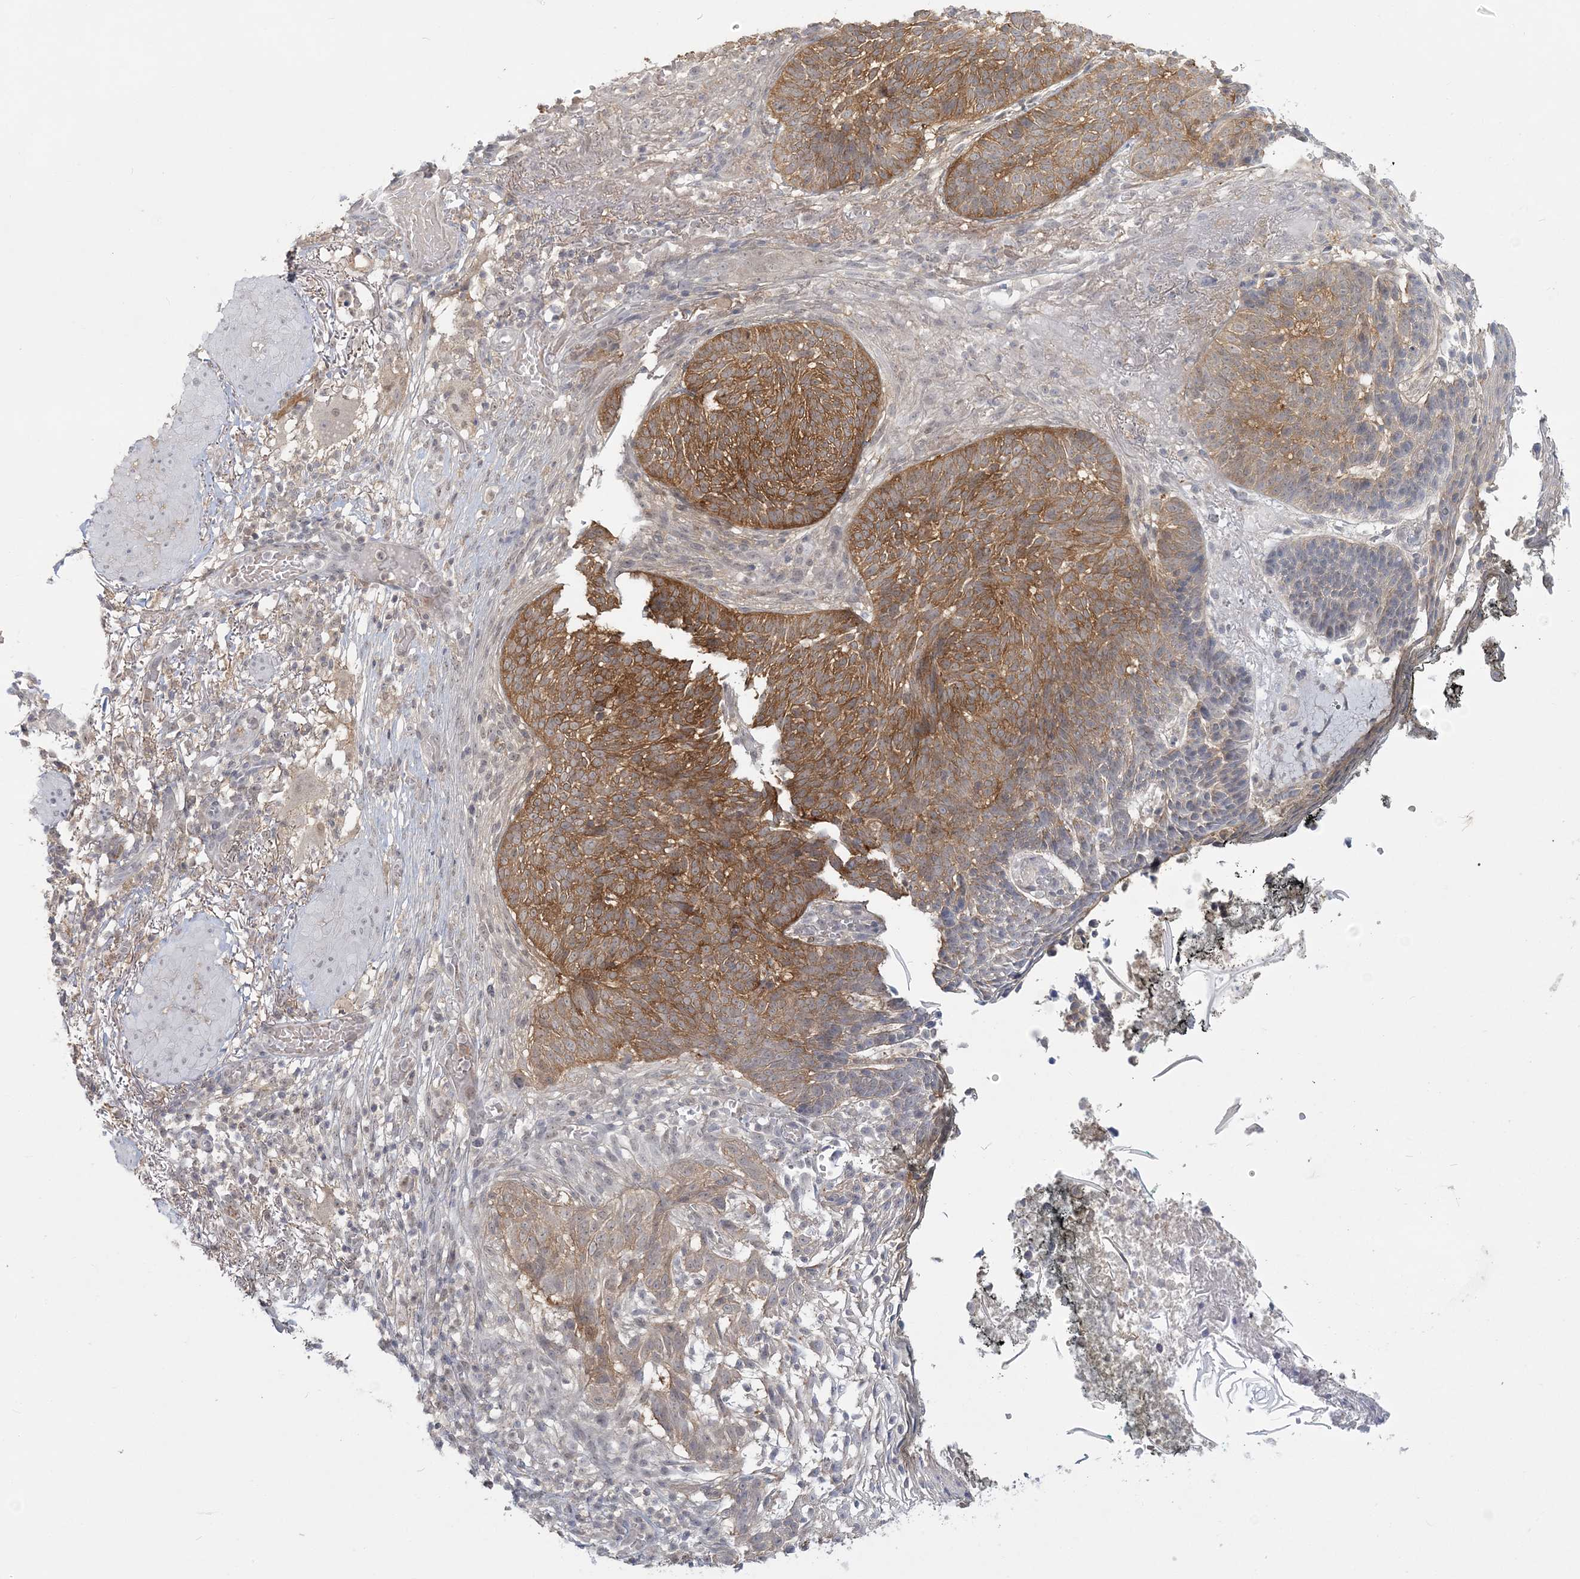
{"staining": {"intensity": "moderate", "quantity": ">75%", "location": "cytoplasmic/membranous"}, "tissue": "skin cancer", "cell_type": "Tumor cells", "image_type": "cancer", "snomed": [{"axis": "morphology", "description": "Normal tissue, NOS"}, {"axis": "morphology", "description": "Basal cell carcinoma"}, {"axis": "topography", "description": "Skin"}], "caption": "Protein staining of skin cancer tissue reveals moderate cytoplasmic/membranous expression in approximately >75% of tumor cells. (Stains: DAB in brown, nuclei in blue, Microscopy: brightfield microscopy at high magnification).", "gene": "ANKS1A", "patient": {"sex": "male", "age": 64}}